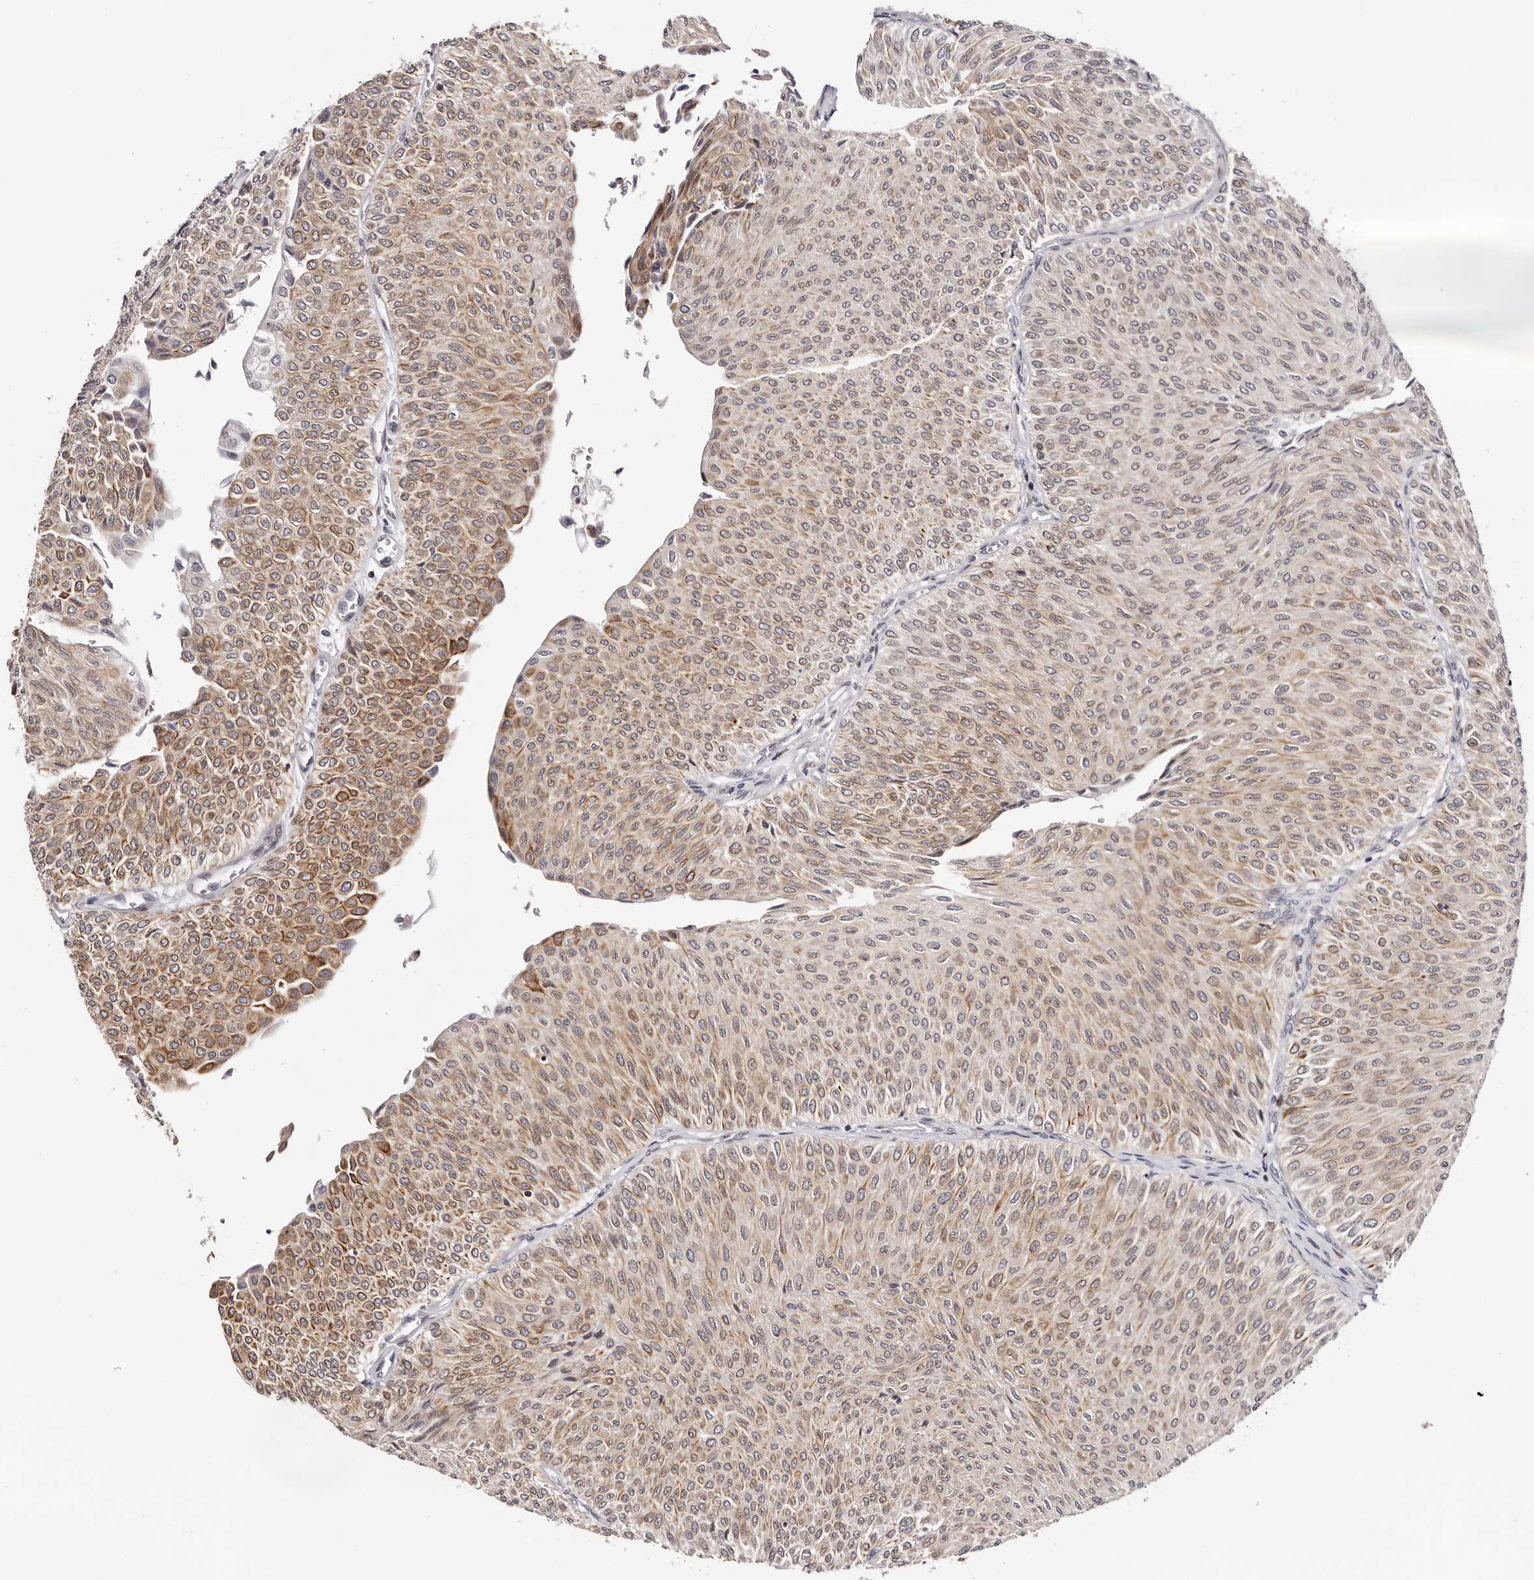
{"staining": {"intensity": "moderate", "quantity": ">75%", "location": "cytoplasmic/membranous"}, "tissue": "urothelial cancer", "cell_type": "Tumor cells", "image_type": "cancer", "snomed": [{"axis": "morphology", "description": "Urothelial carcinoma, Low grade"}, {"axis": "topography", "description": "Urinary bladder"}], "caption": "Protein expression analysis of urothelial cancer demonstrates moderate cytoplasmic/membranous expression in approximately >75% of tumor cells. Using DAB (brown) and hematoxylin (blue) stains, captured at high magnification using brightfield microscopy.", "gene": "NUP153", "patient": {"sex": "male", "age": 78}}